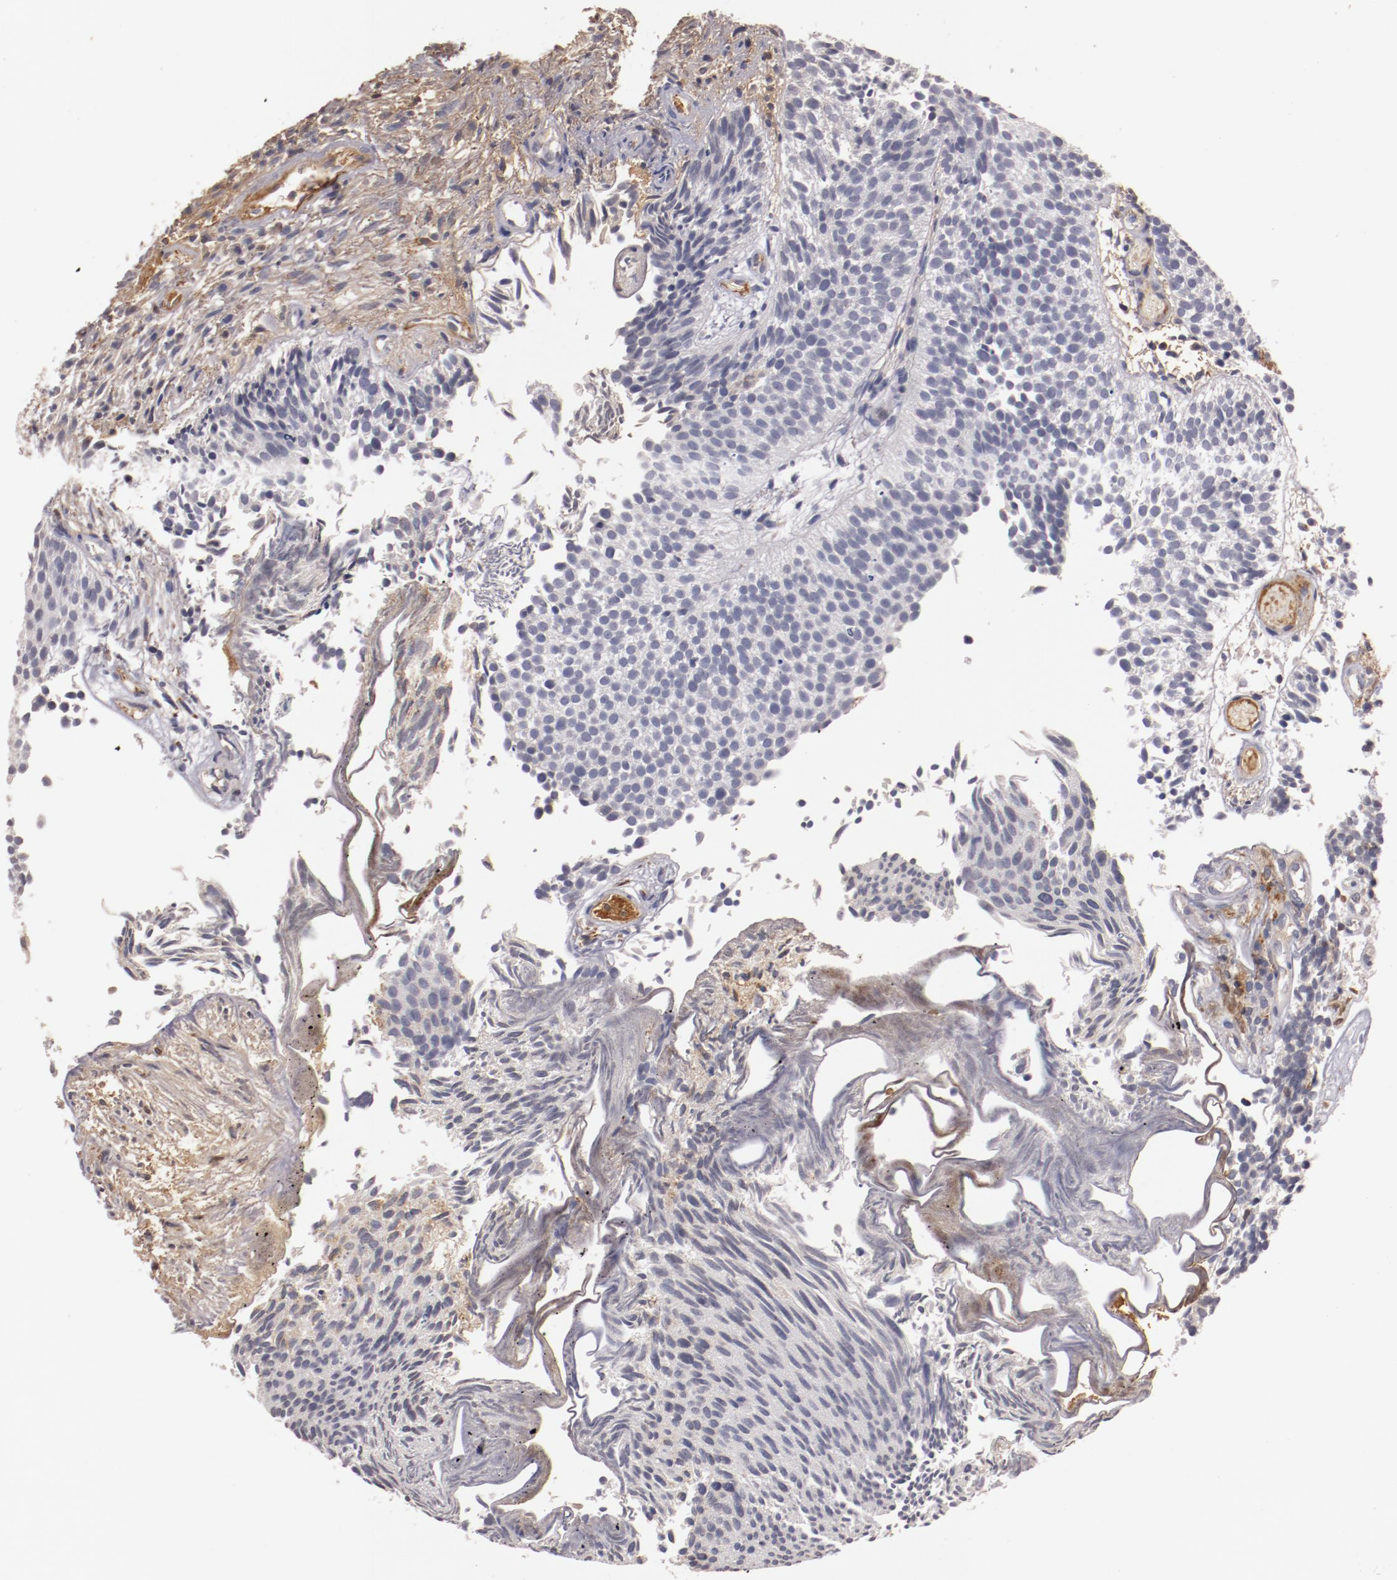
{"staining": {"intensity": "negative", "quantity": "none", "location": "none"}, "tissue": "urothelial cancer", "cell_type": "Tumor cells", "image_type": "cancer", "snomed": [{"axis": "morphology", "description": "Urothelial carcinoma, Low grade"}, {"axis": "topography", "description": "Urinary bladder"}], "caption": "This is an IHC photomicrograph of low-grade urothelial carcinoma. There is no expression in tumor cells.", "gene": "MBL2", "patient": {"sex": "male", "age": 84}}